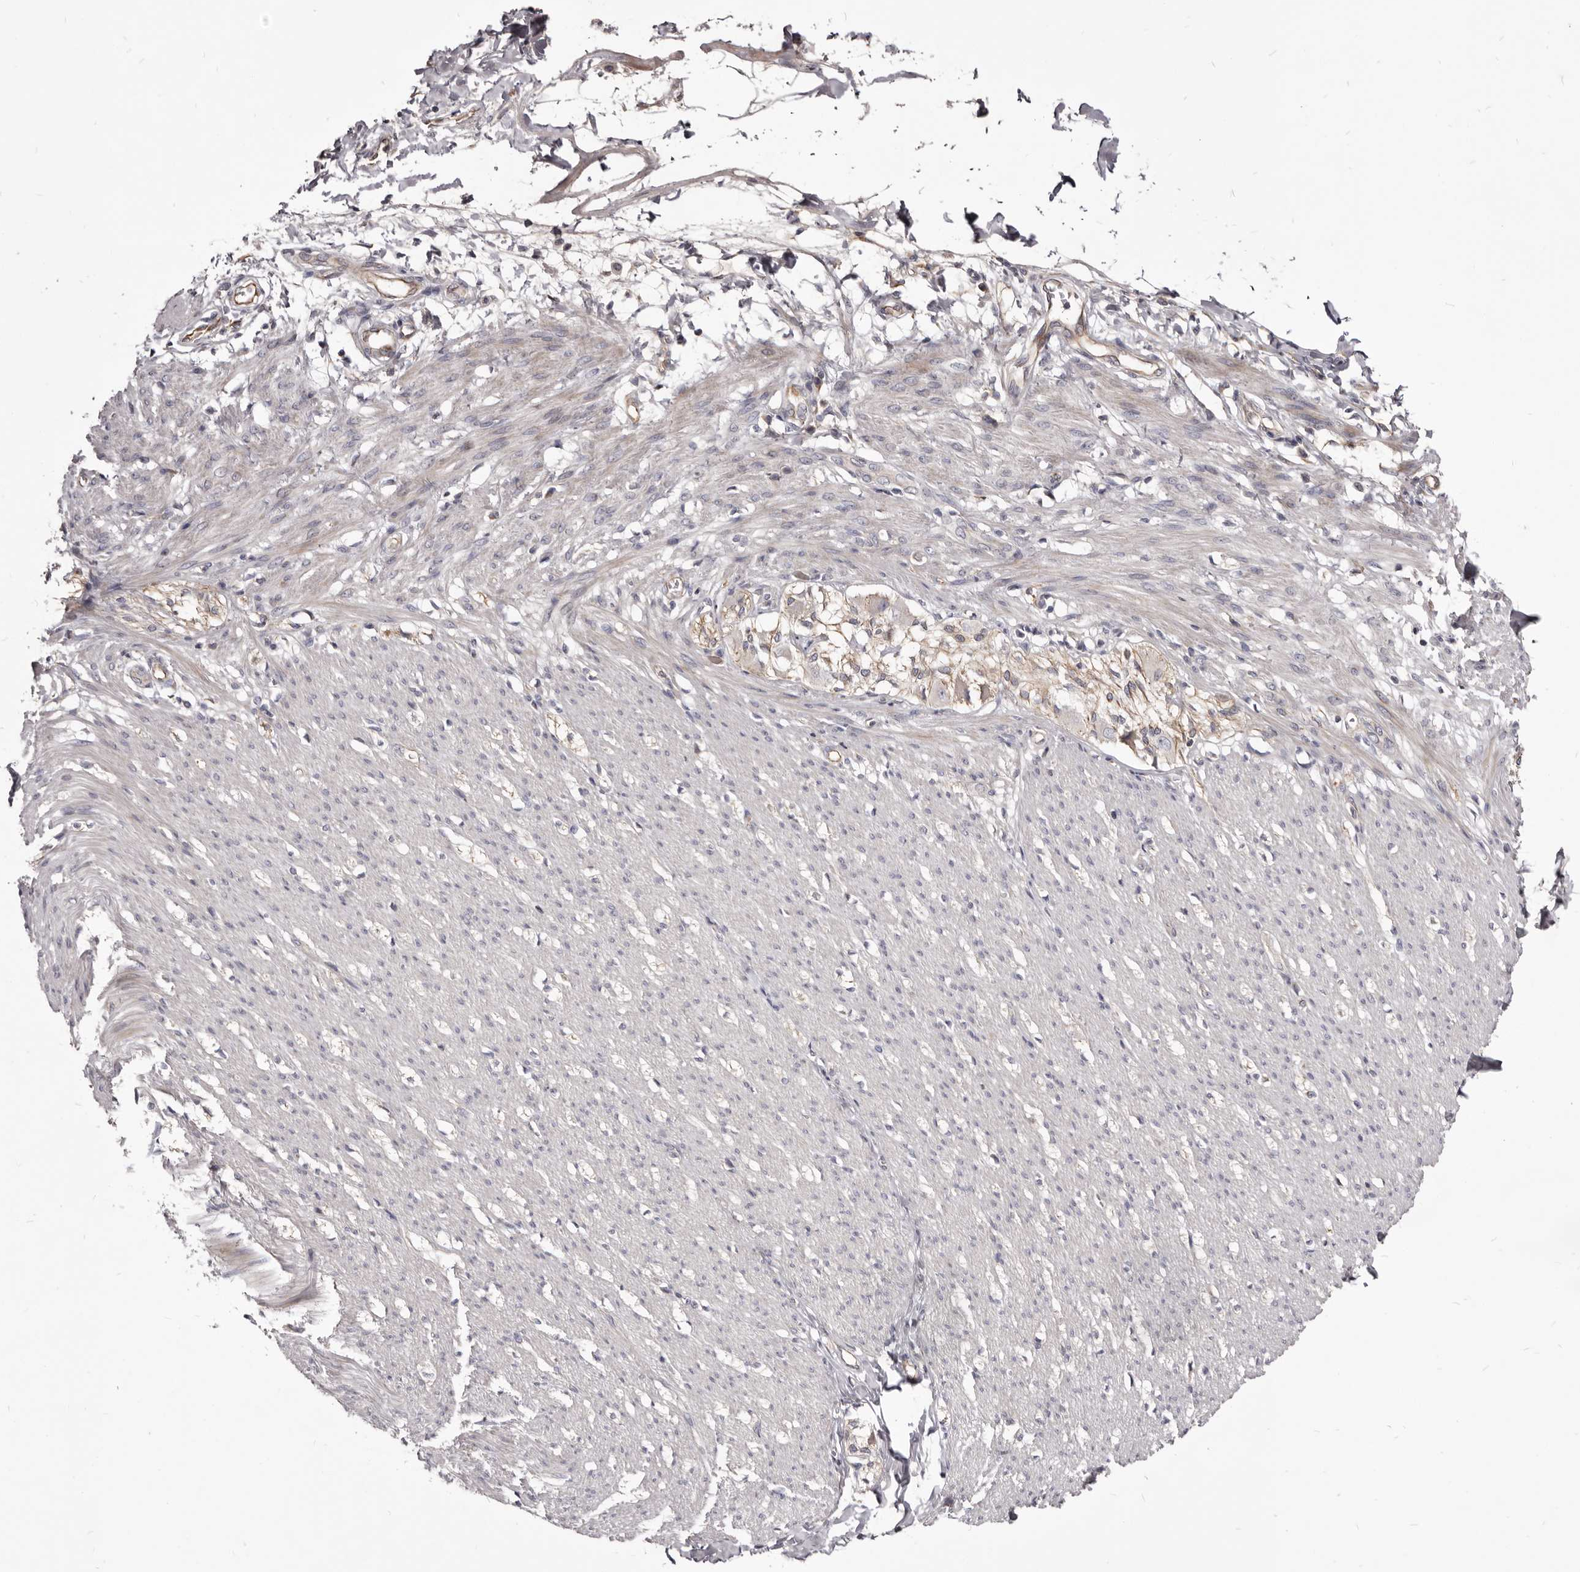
{"staining": {"intensity": "negative", "quantity": "none", "location": "none"}, "tissue": "smooth muscle", "cell_type": "Smooth muscle cells", "image_type": "normal", "snomed": [{"axis": "morphology", "description": "Normal tissue, NOS"}, {"axis": "morphology", "description": "Adenocarcinoma, NOS"}, {"axis": "topography", "description": "Smooth muscle"}, {"axis": "topography", "description": "Colon"}], "caption": "A photomicrograph of smooth muscle stained for a protein exhibits no brown staining in smooth muscle cells.", "gene": "FAS", "patient": {"sex": "male", "age": 14}}